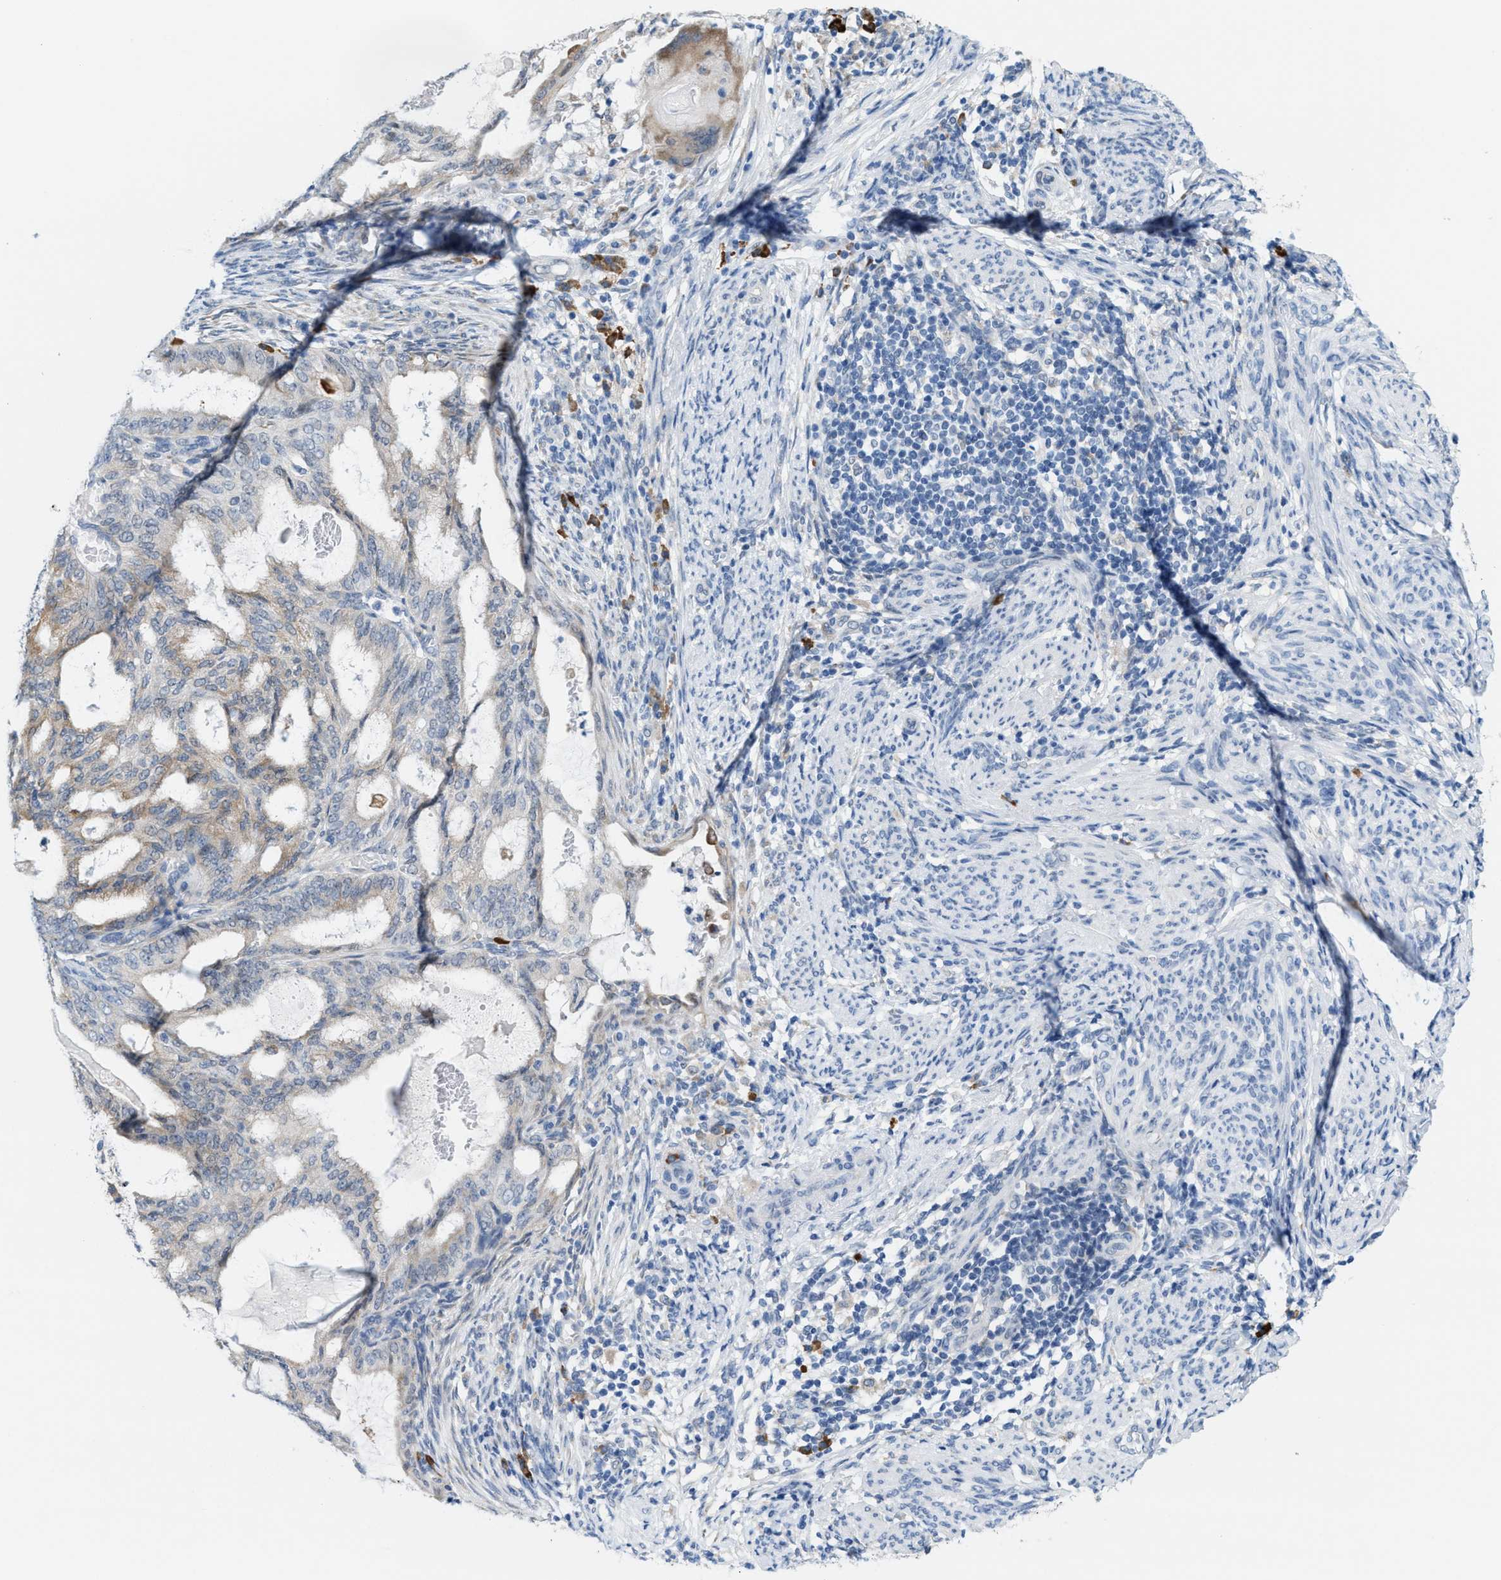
{"staining": {"intensity": "moderate", "quantity": "<25%", "location": "cytoplasmic/membranous"}, "tissue": "endometrial cancer", "cell_type": "Tumor cells", "image_type": "cancer", "snomed": [{"axis": "morphology", "description": "Adenocarcinoma, NOS"}, {"axis": "topography", "description": "Endometrium"}], "caption": "Protein analysis of endometrial cancer (adenocarcinoma) tissue demonstrates moderate cytoplasmic/membranous staining in about <25% of tumor cells. (Brightfield microscopy of DAB IHC at high magnification).", "gene": "KIFC3", "patient": {"sex": "female", "age": 58}}